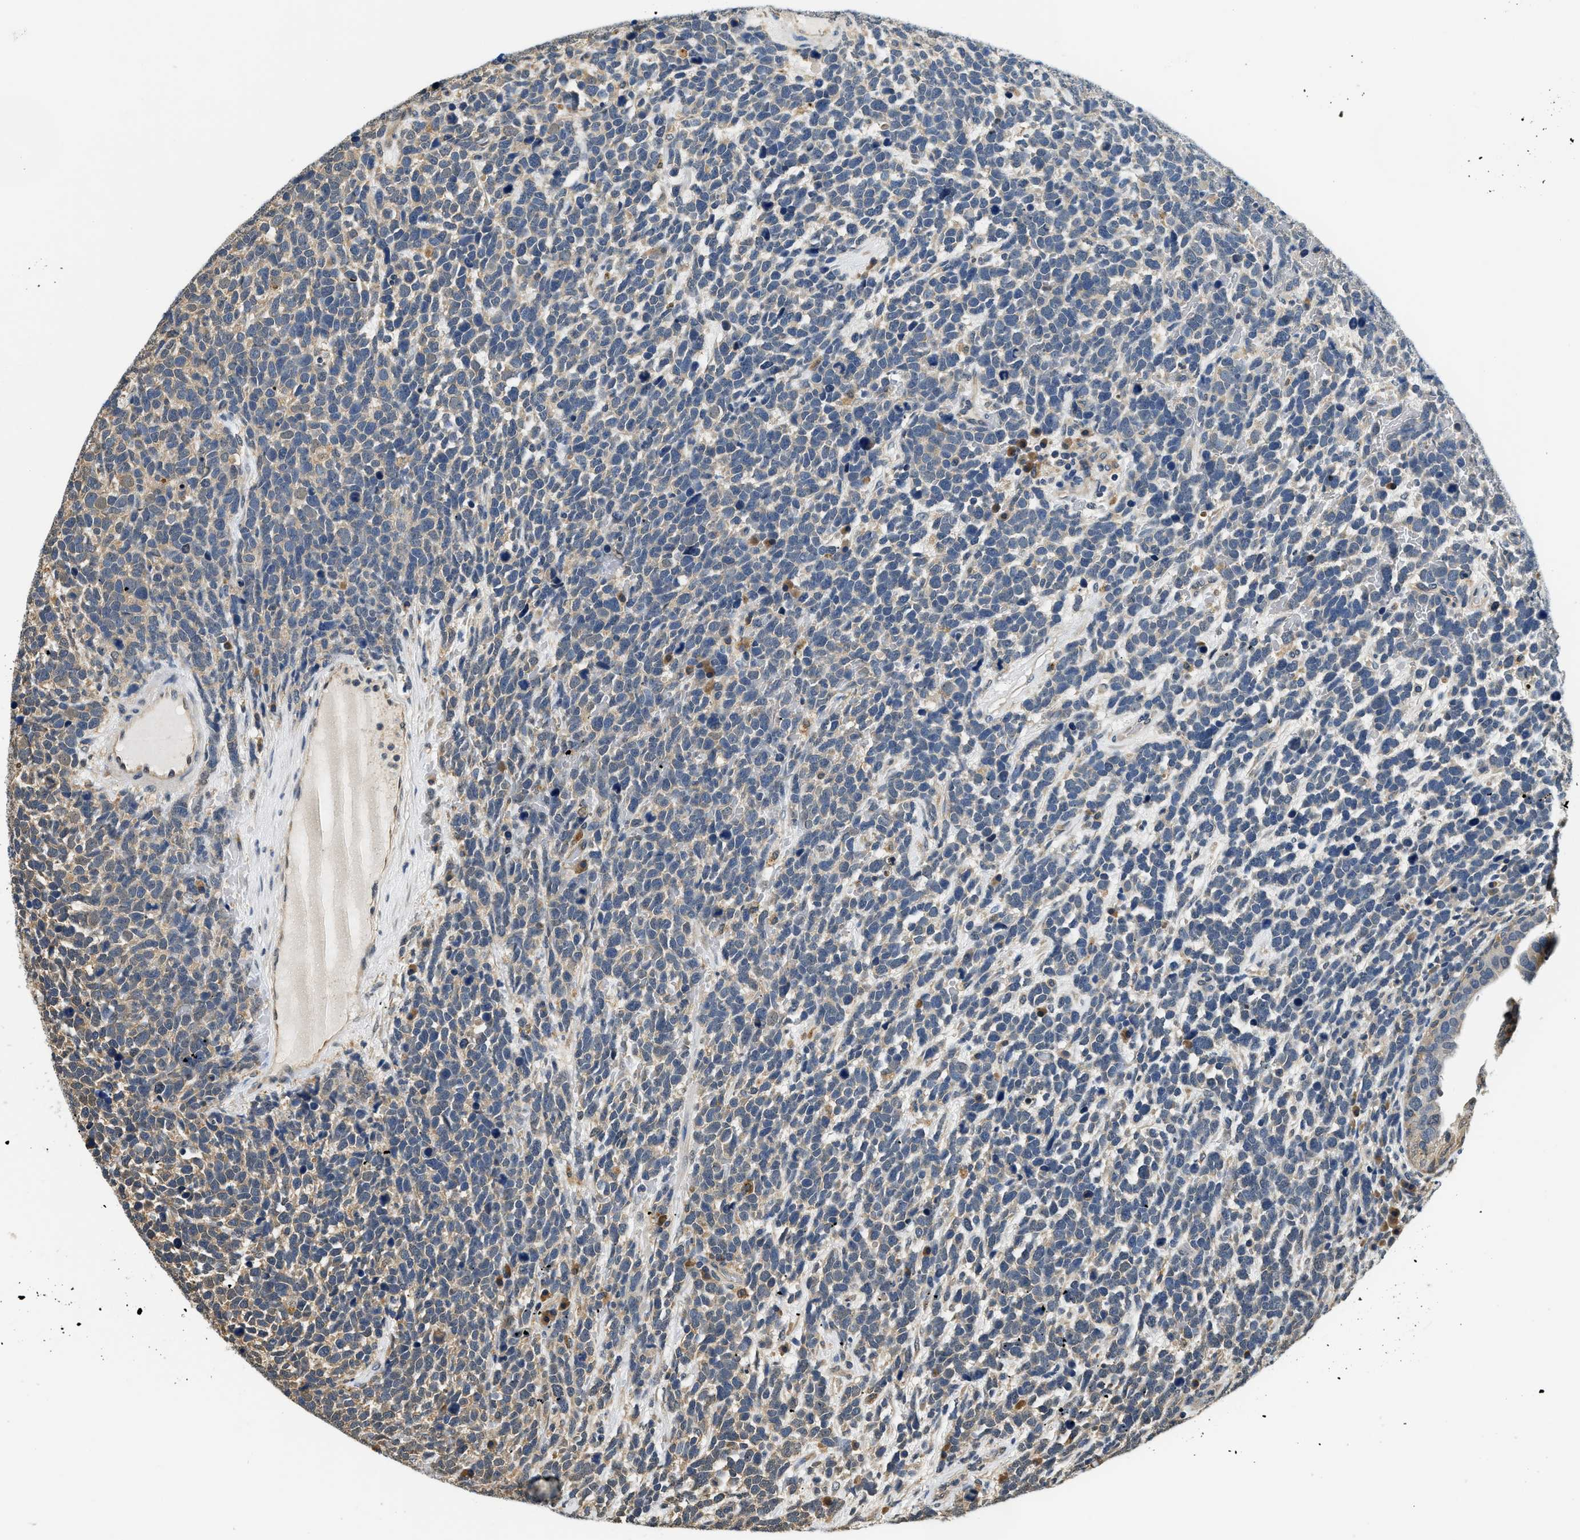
{"staining": {"intensity": "weak", "quantity": "<25%", "location": "cytoplasmic/membranous"}, "tissue": "urothelial cancer", "cell_type": "Tumor cells", "image_type": "cancer", "snomed": [{"axis": "morphology", "description": "Urothelial carcinoma, High grade"}, {"axis": "topography", "description": "Urinary bladder"}], "caption": "Tumor cells show no significant staining in urothelial cancer.", "gene": "BCL7C", "patient": {"sex": "female", "age": 82}}